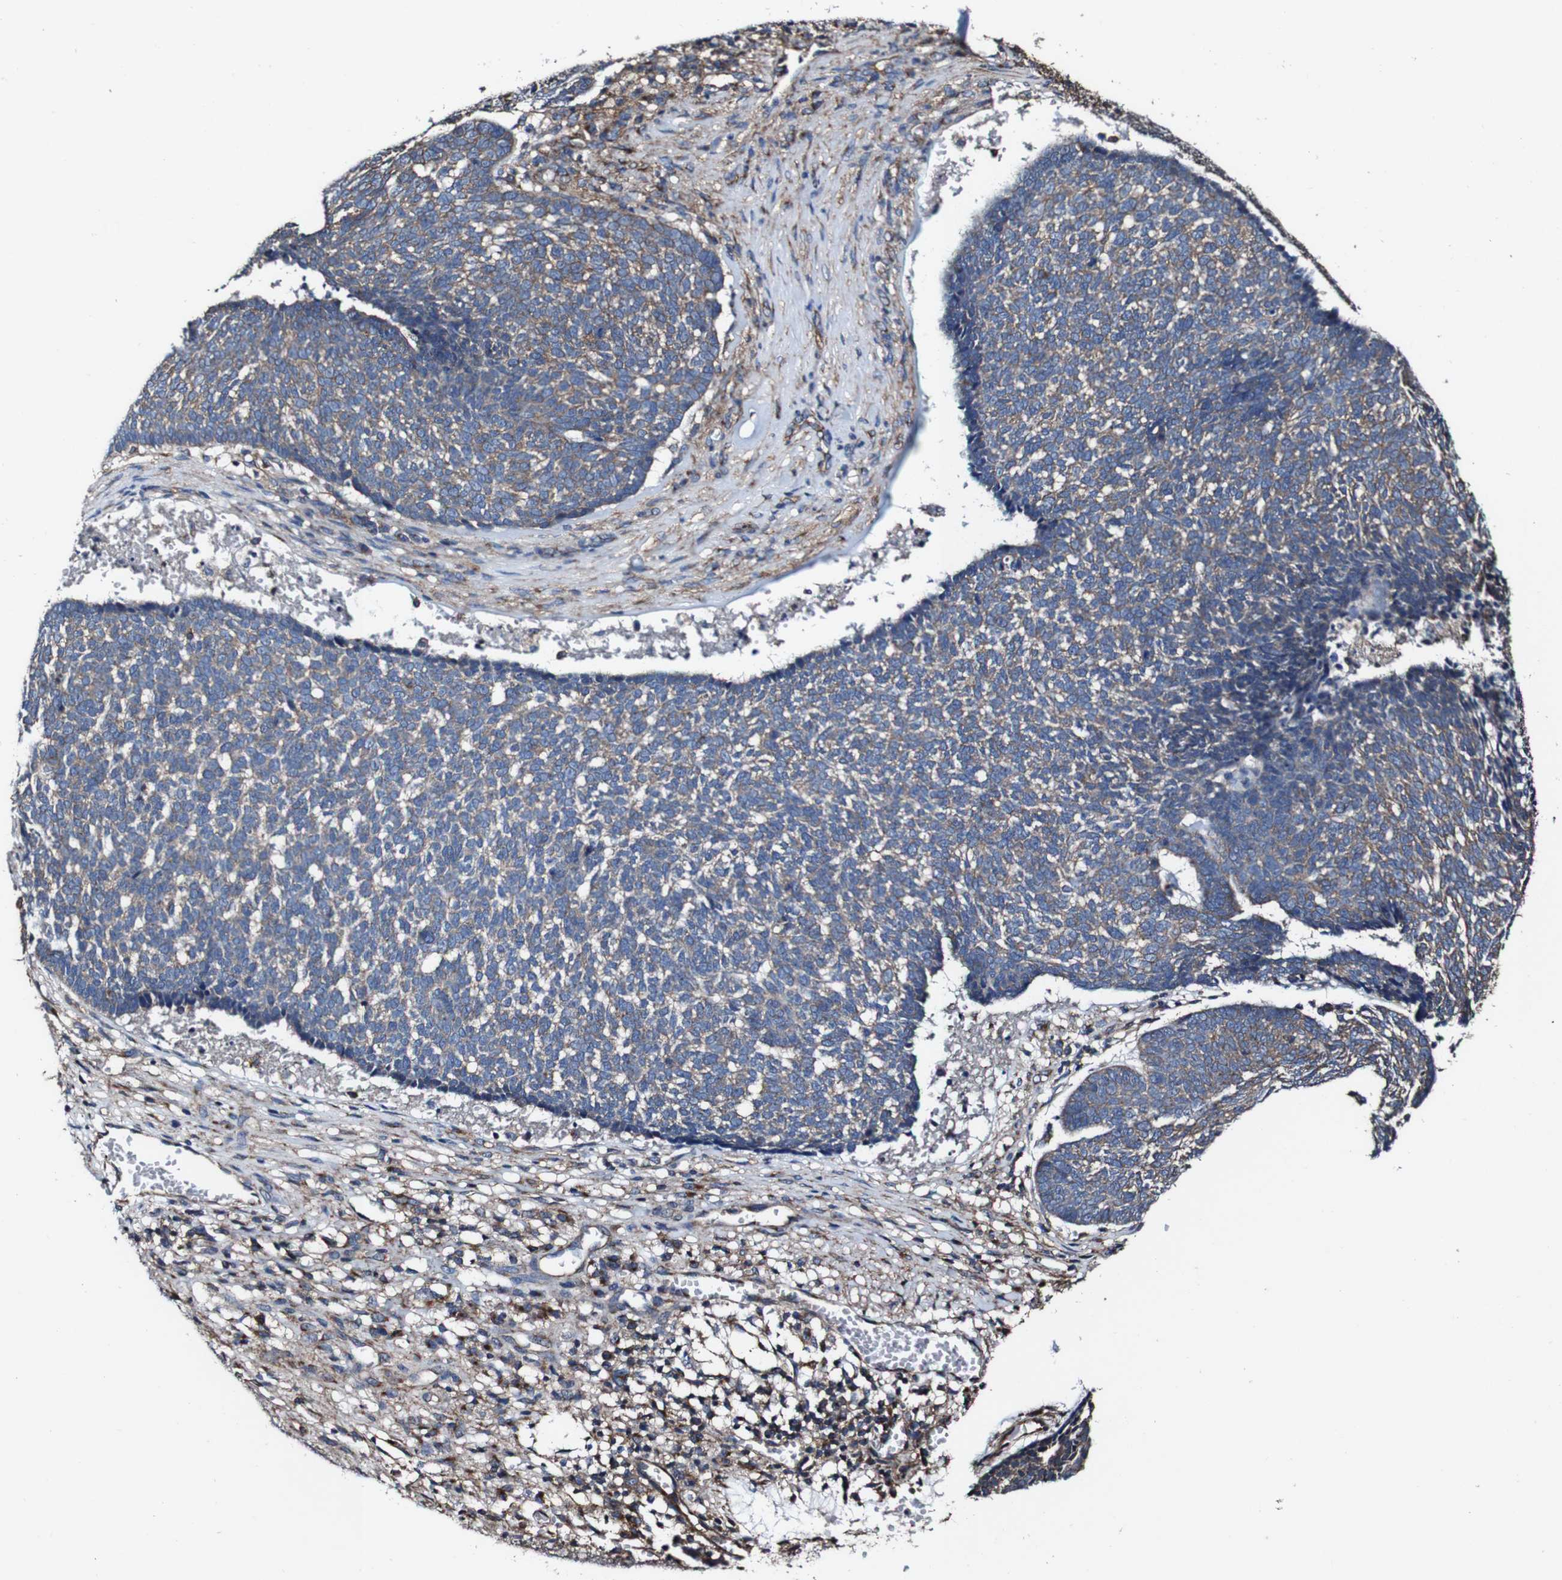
{"staining": {"intensity": "moderate", "quantity": ">75%", "location": "cytoplasmic/membranous"}, "tissue": "skin cancer", "cell_type": "Tumor cells", "image_type": "cancer", "snomed": [{"axis": "morphology", "description": "Basal cell carcinoma"}, {"axis": "topography", "description": "Skin"}], "caption": "IHC histopathology image of skin cancer stained for a protein (brown), which reveals medium levels of moderate cytoplasmic/membranous staining in approximately >75% of tumor cells.", "gene": "CSF1R", "patient": {"sex": "male", "age": 84}}